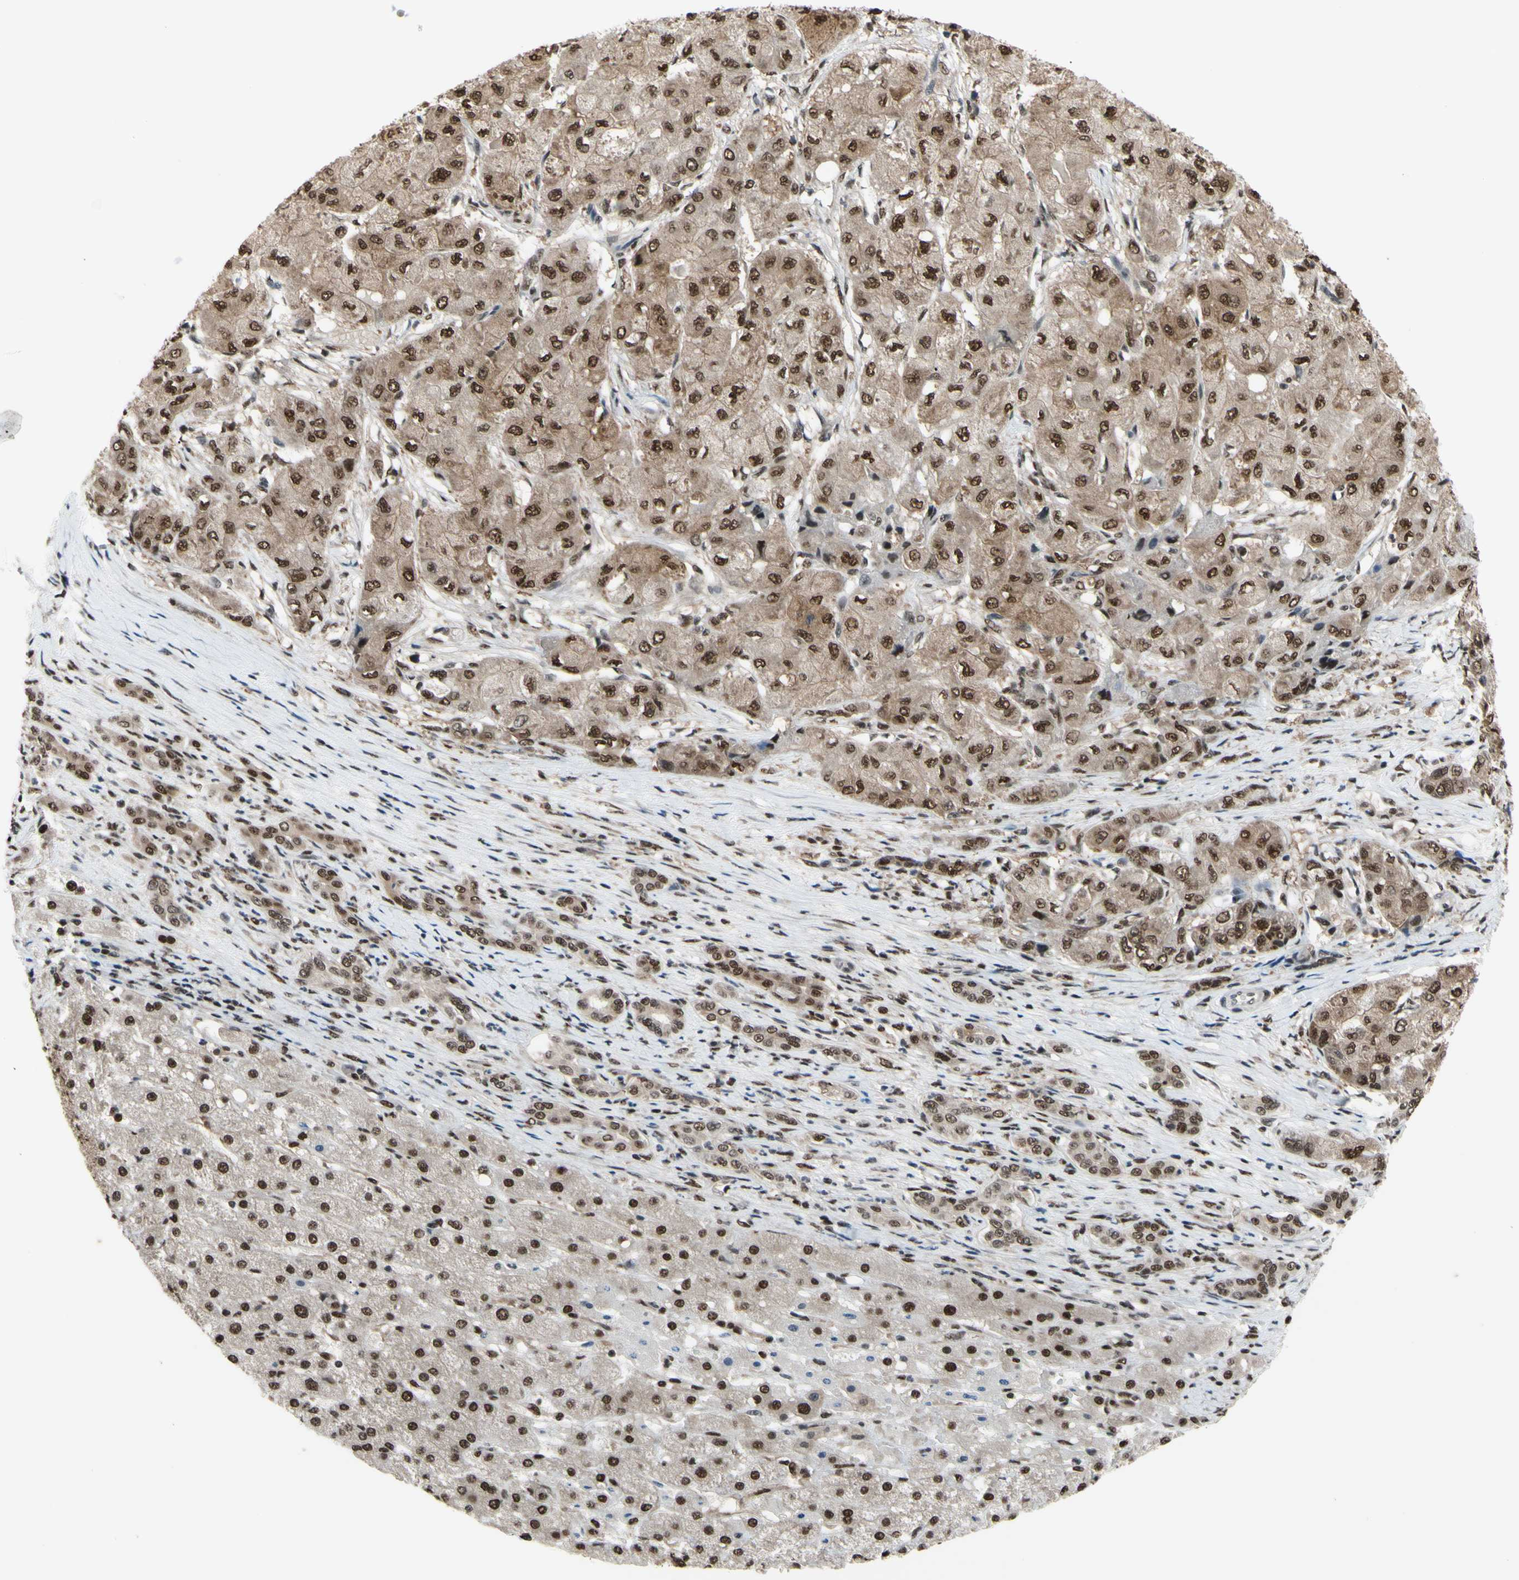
{"staining": {"intensity": "moderate", "quantity": ">75%", "location": "cytoplasmic/membranous,nuclear"}, "tissue": "liver cancer", "cell_type": "Tumor cells", "image_type": "cancer", "snomed": [{"axis": "morphology", "description": "Carcinoma, Hepatocellular, NOS"}, {"axis": "topography", "description": "Liver"}], "caption": "Moderate cytoplasmic/membranous and nuclear positivity for a protein is seen in about >75% of tumor cells of liver cancer (hepatocellular carcinoma) using immunohistochemistry.", "gene": "FKBP5", "patient": {"sex": "male", "age": 80}}